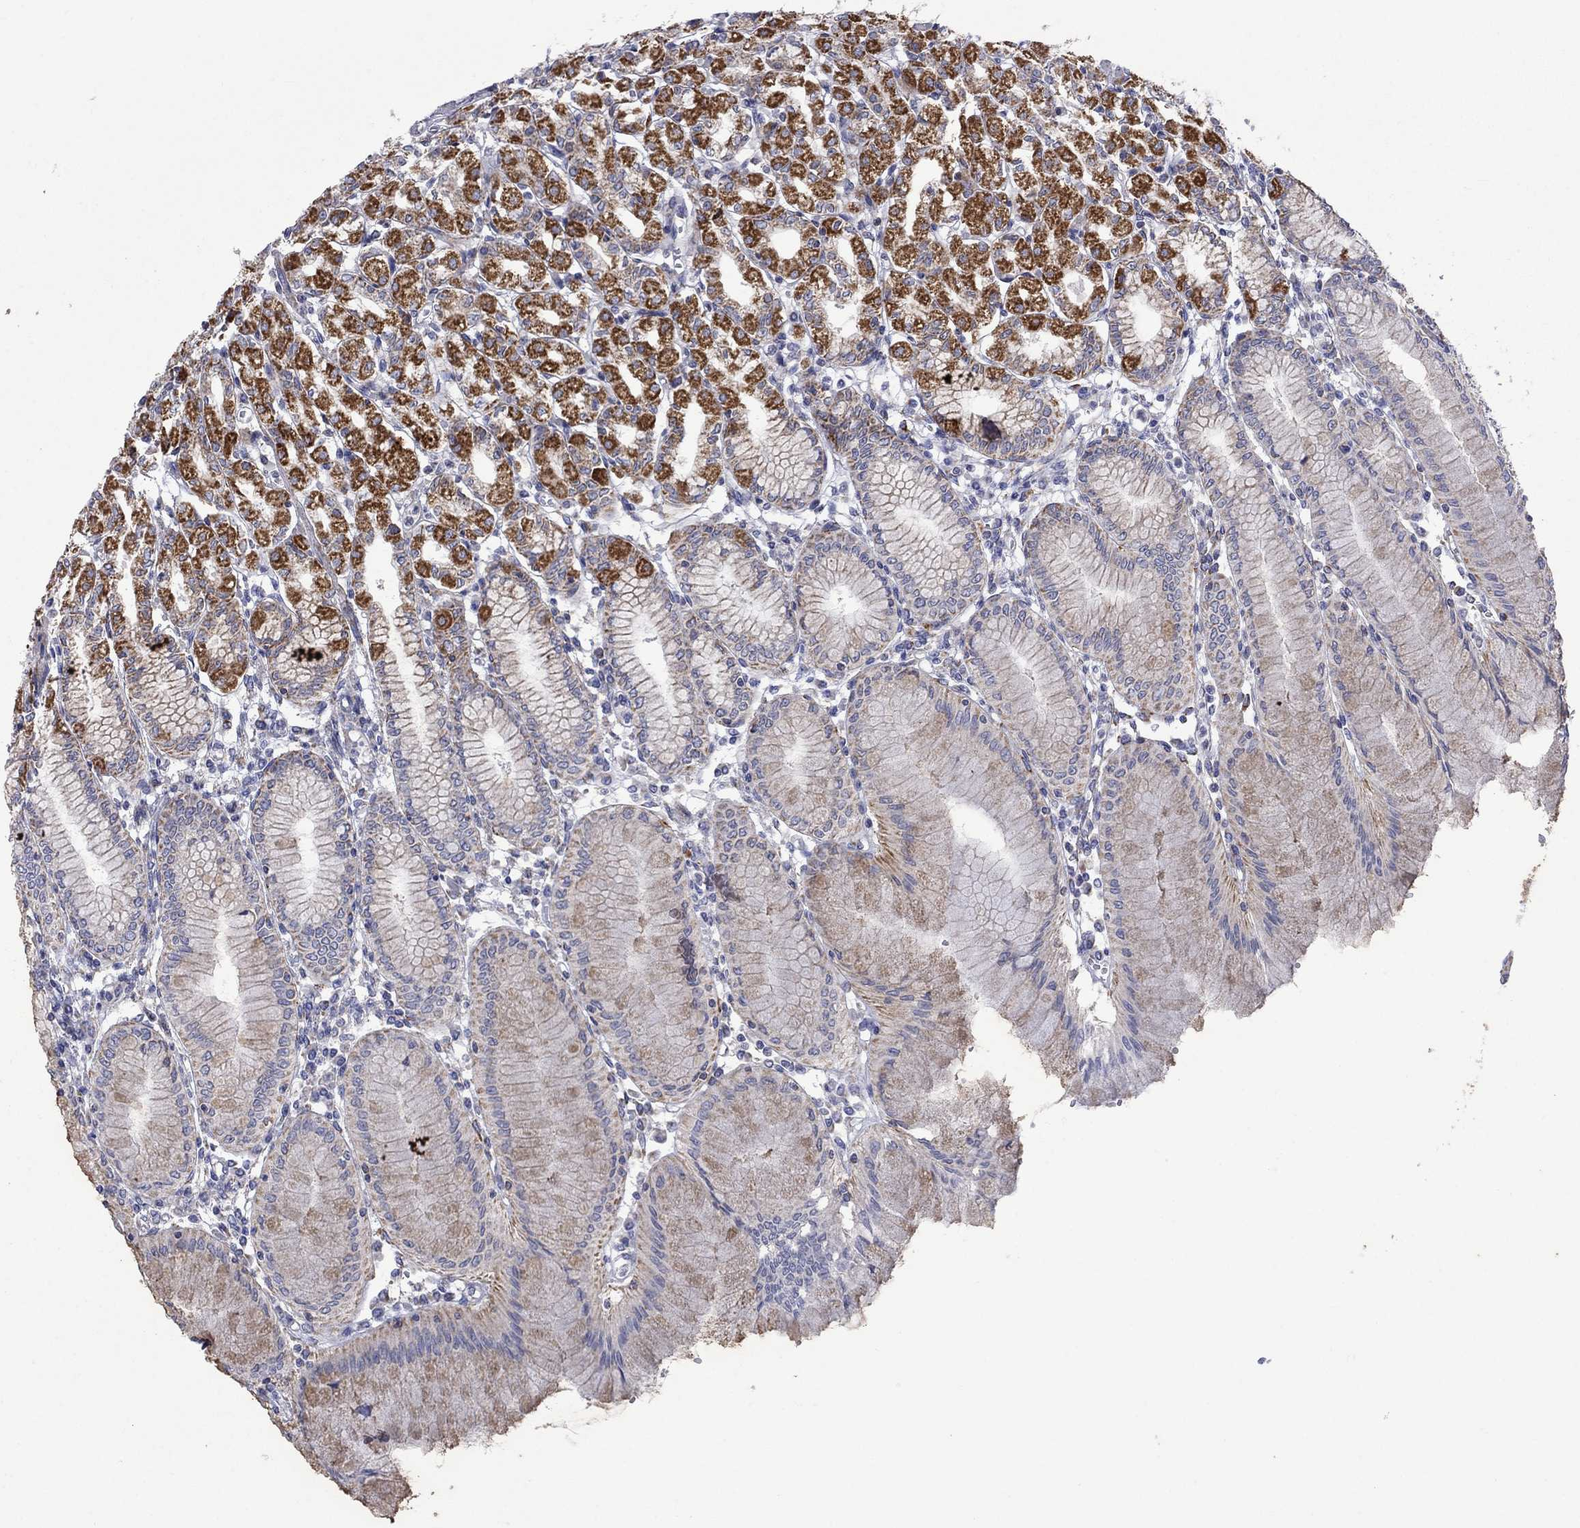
{"staining": {"intensity": "strong", "quantity": "25%-75%", "location": "cytoplasmic/membranous"}, "tissue": "stomach", "cell_type": "Glandular cells", "image_type": "normal", "snomed": [{"axis": "morphology", "description": "Normal tissue, NOS"}, {"axis": "topography", "description": "Skeletal muscle"}, {"axis": "topography", "description": "Stomach"}], "caption": "The photomicrograph reveals immunohistochemical staining of normal stomach. There is strong cytoplasmic/membranous staining is seen in approximately 25%-75% of glandular cells. (Stains: DAB (3,3'-diaminobenzidine) in brown, nuclei in blue, Microscopy: brightfield microscopy at high magnification).", "gene": "CISD1", "patient": {"sex": "female", "age": 57}}